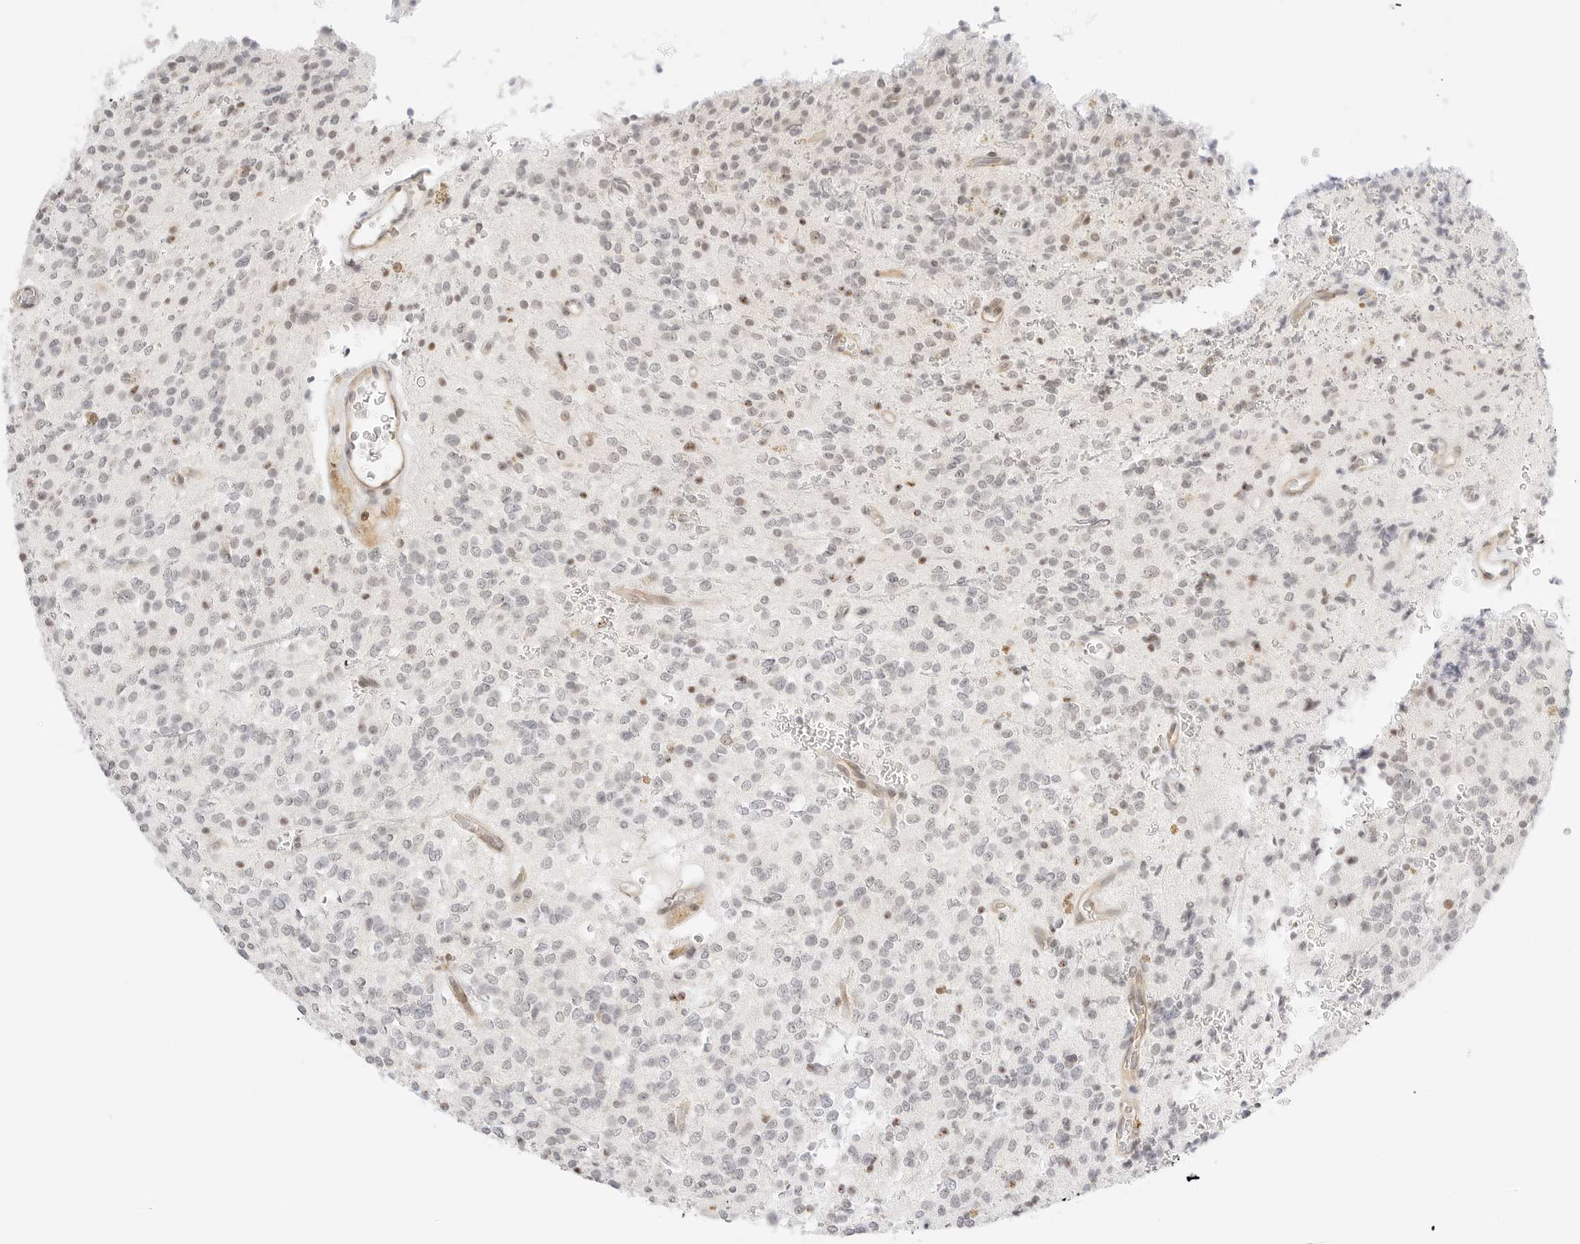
{"staining": {"intensity": "moderate", "quantity": "<25%", "location": "nuclear"}, "tissue": "glioma", "cell_type": "Tumor cells", "image_type": "cancer", "snomed": [{"axis": "morphology", "description": "Glioma, malignant, High grade"}, {"axis": "topography", "description": "Brain"}], "caption": "DAB (3,3'-diaminobenzidine) immunohistochemical staining of malignant high-grade glioma demonstrates moderate nuclear protein positivity in approximately <25% of tumor cells.", "gene": "TEKT2", "patient": {"sex": "male", "age": 34}}